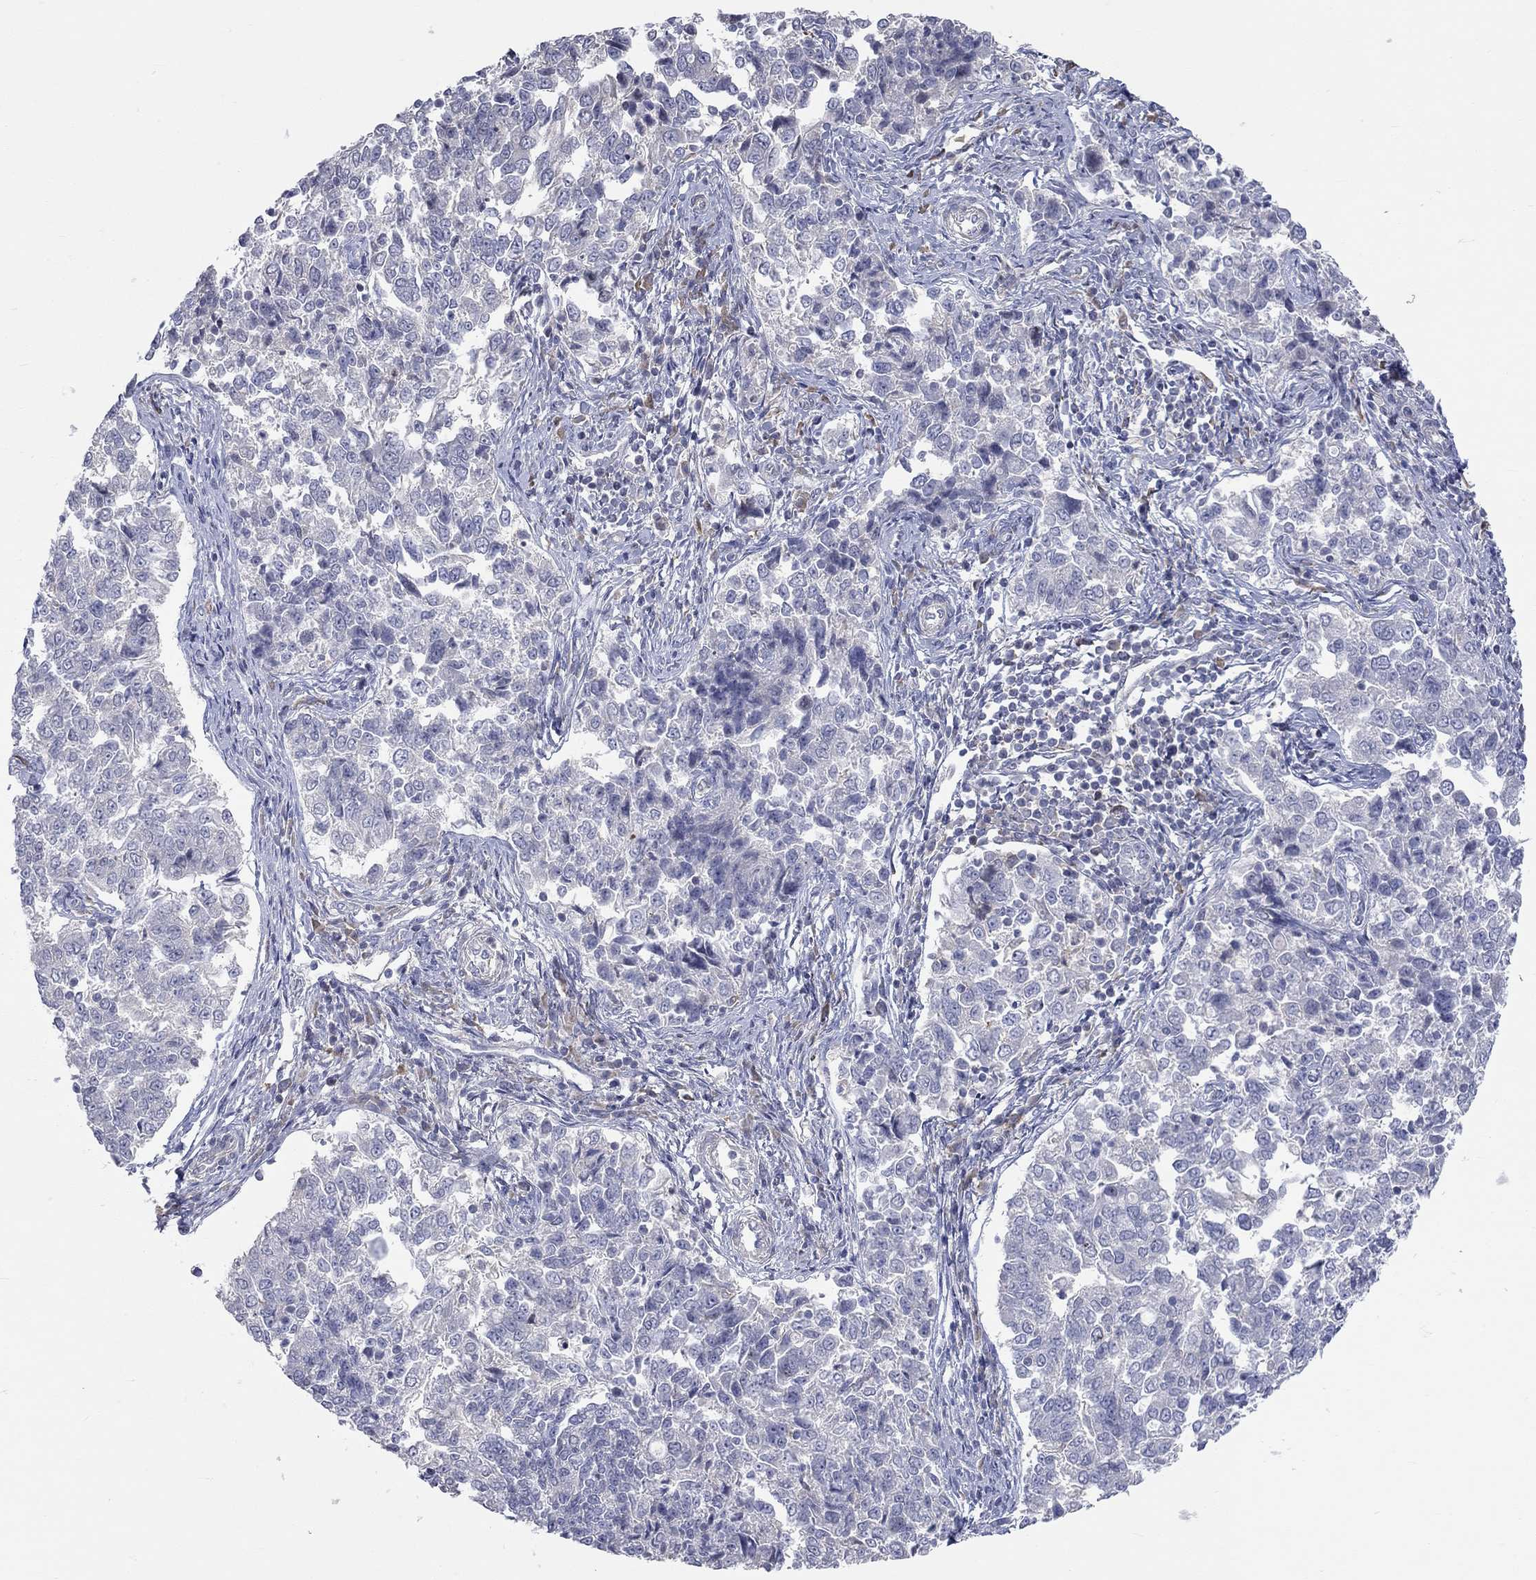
{"staining": {"intensity": "negative", "quantity": "none", "location": "none"}, "tissue": "endometrial cancer", "cell_type": "Tumor cells", "image_type": "cancer", "snomed": [{"axis": "morphology", "description": "Adenocarcinoma, NOS"}, {"axis": "topography", "description": "Endometrium"}], "caption": "This image is of endometrial adenocarcinoma stained with immunohistochemistry (IHC) to label a protein in brown with the nuclei are counter-stained blue. There is no positivity in tumor cells.", "gene": "PCDHGA10", "patient": {"sex": "female", "age": 43}}